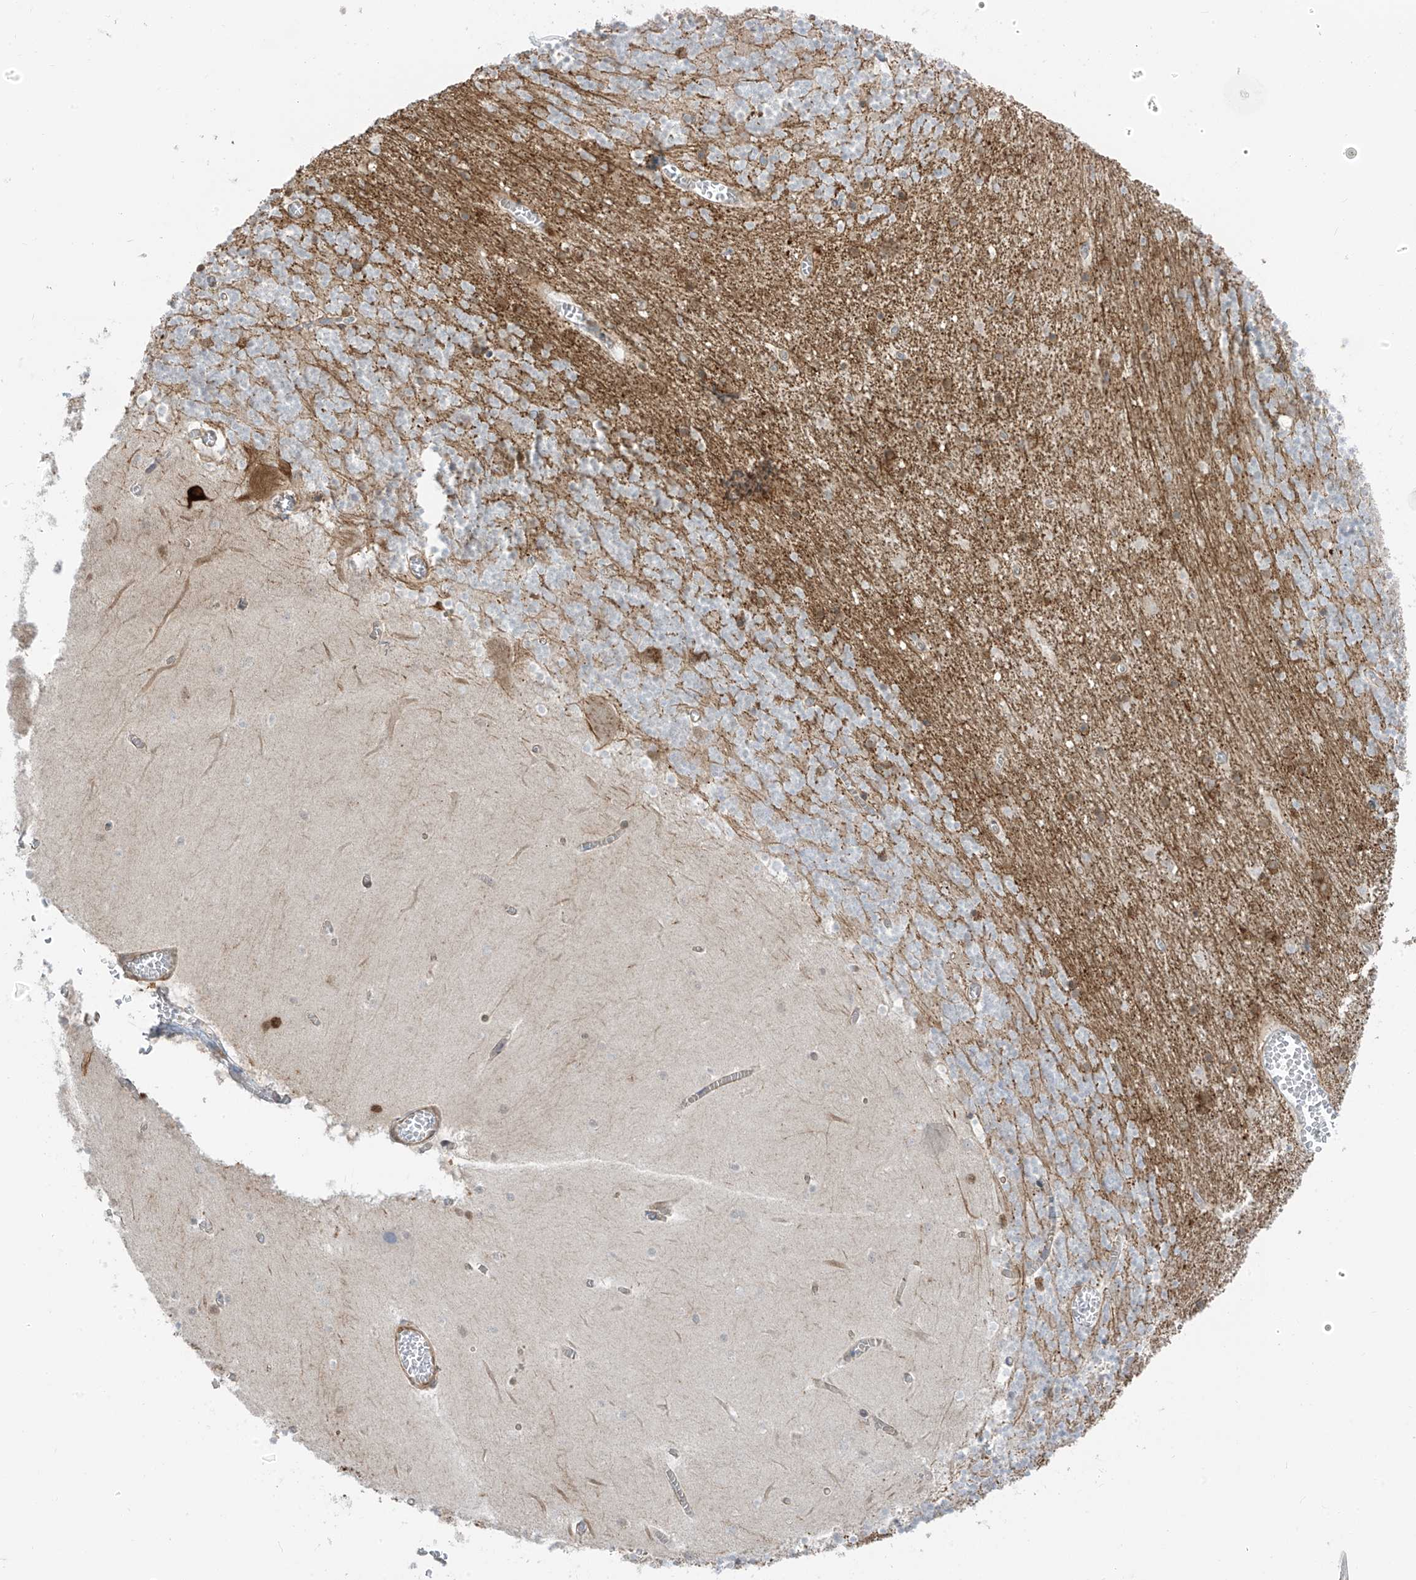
{"staining": {"intensity": "strong", "quantity": ">75%", "location": "cytoplasmic/membranous"}, "tissue": "cerebellum", "cell_type": "Cells in granular layer", "image_type": "normal", "snomed": [{"axis": "morphology", "description": "Normal tissue, NOS"}, {"axis": "topography", "description": "Cerebellum"}], "caption": "Protein analysis of benign cerebellum reveals strong cytoplasmic/membranous staining in approximately >75% of cells in granular layer.", "gene": "HS6ST2", "patient": {"sex": "female", "age": 28}}